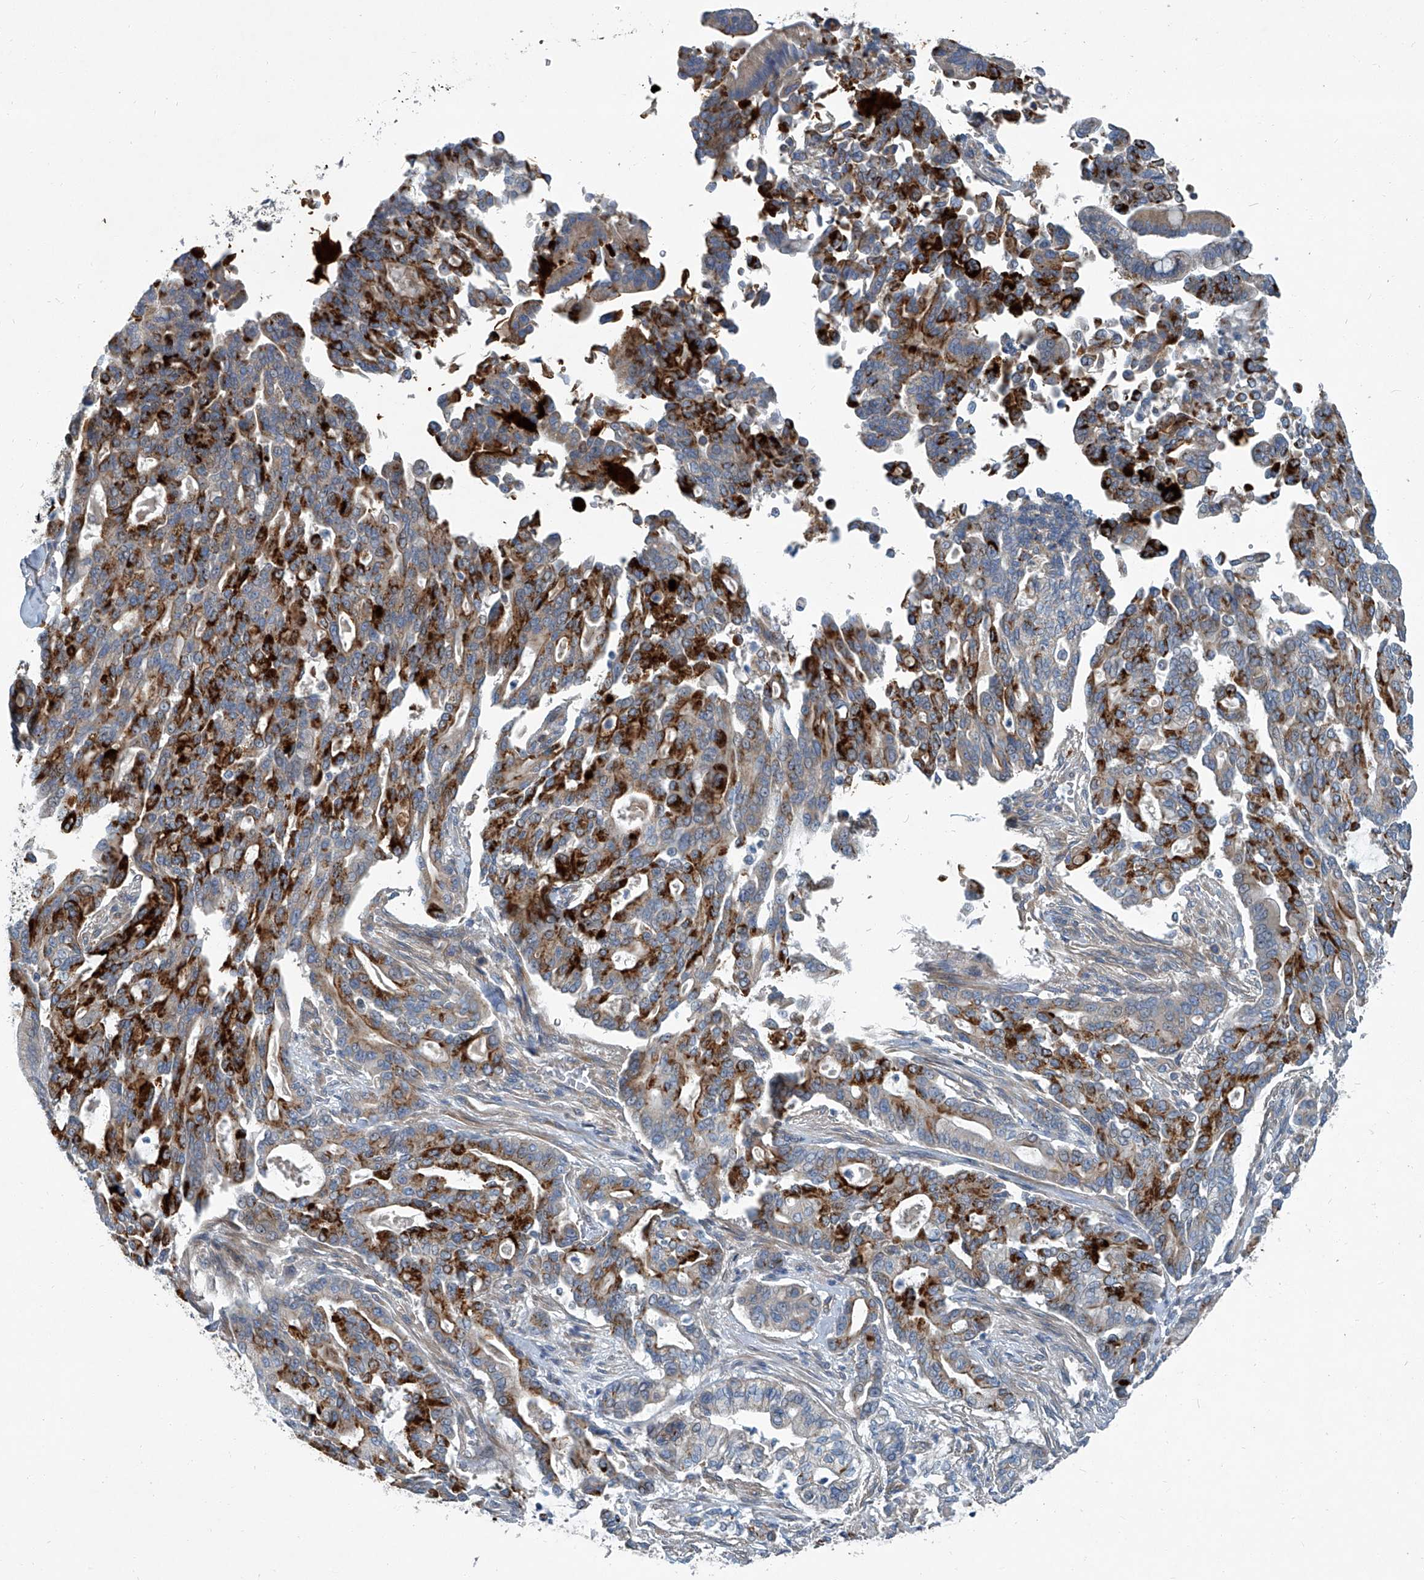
{"staining": {"intensity": "strong", "quantity": ">75%", "location": "cytoplasmic/membranous"}, "tissue": "pancreatic cancer", "cell_type": "Tumor cells", "image_type": "cancer", "snomed": [{"axis": "morphology", "description": "Adenocarcinoma, NOS"}, {"axis": "topography", "description": "Pancreas"}], "caption": "There is high levels of strong cytoplasmic/membranous positivity in tumor cells of adenocarcinoma (pancreatic), as demonstrated by immunohistochemical staining (brown color).", "gene": "SLC26A11", "patient": {"sex": "male", "age": 63}}